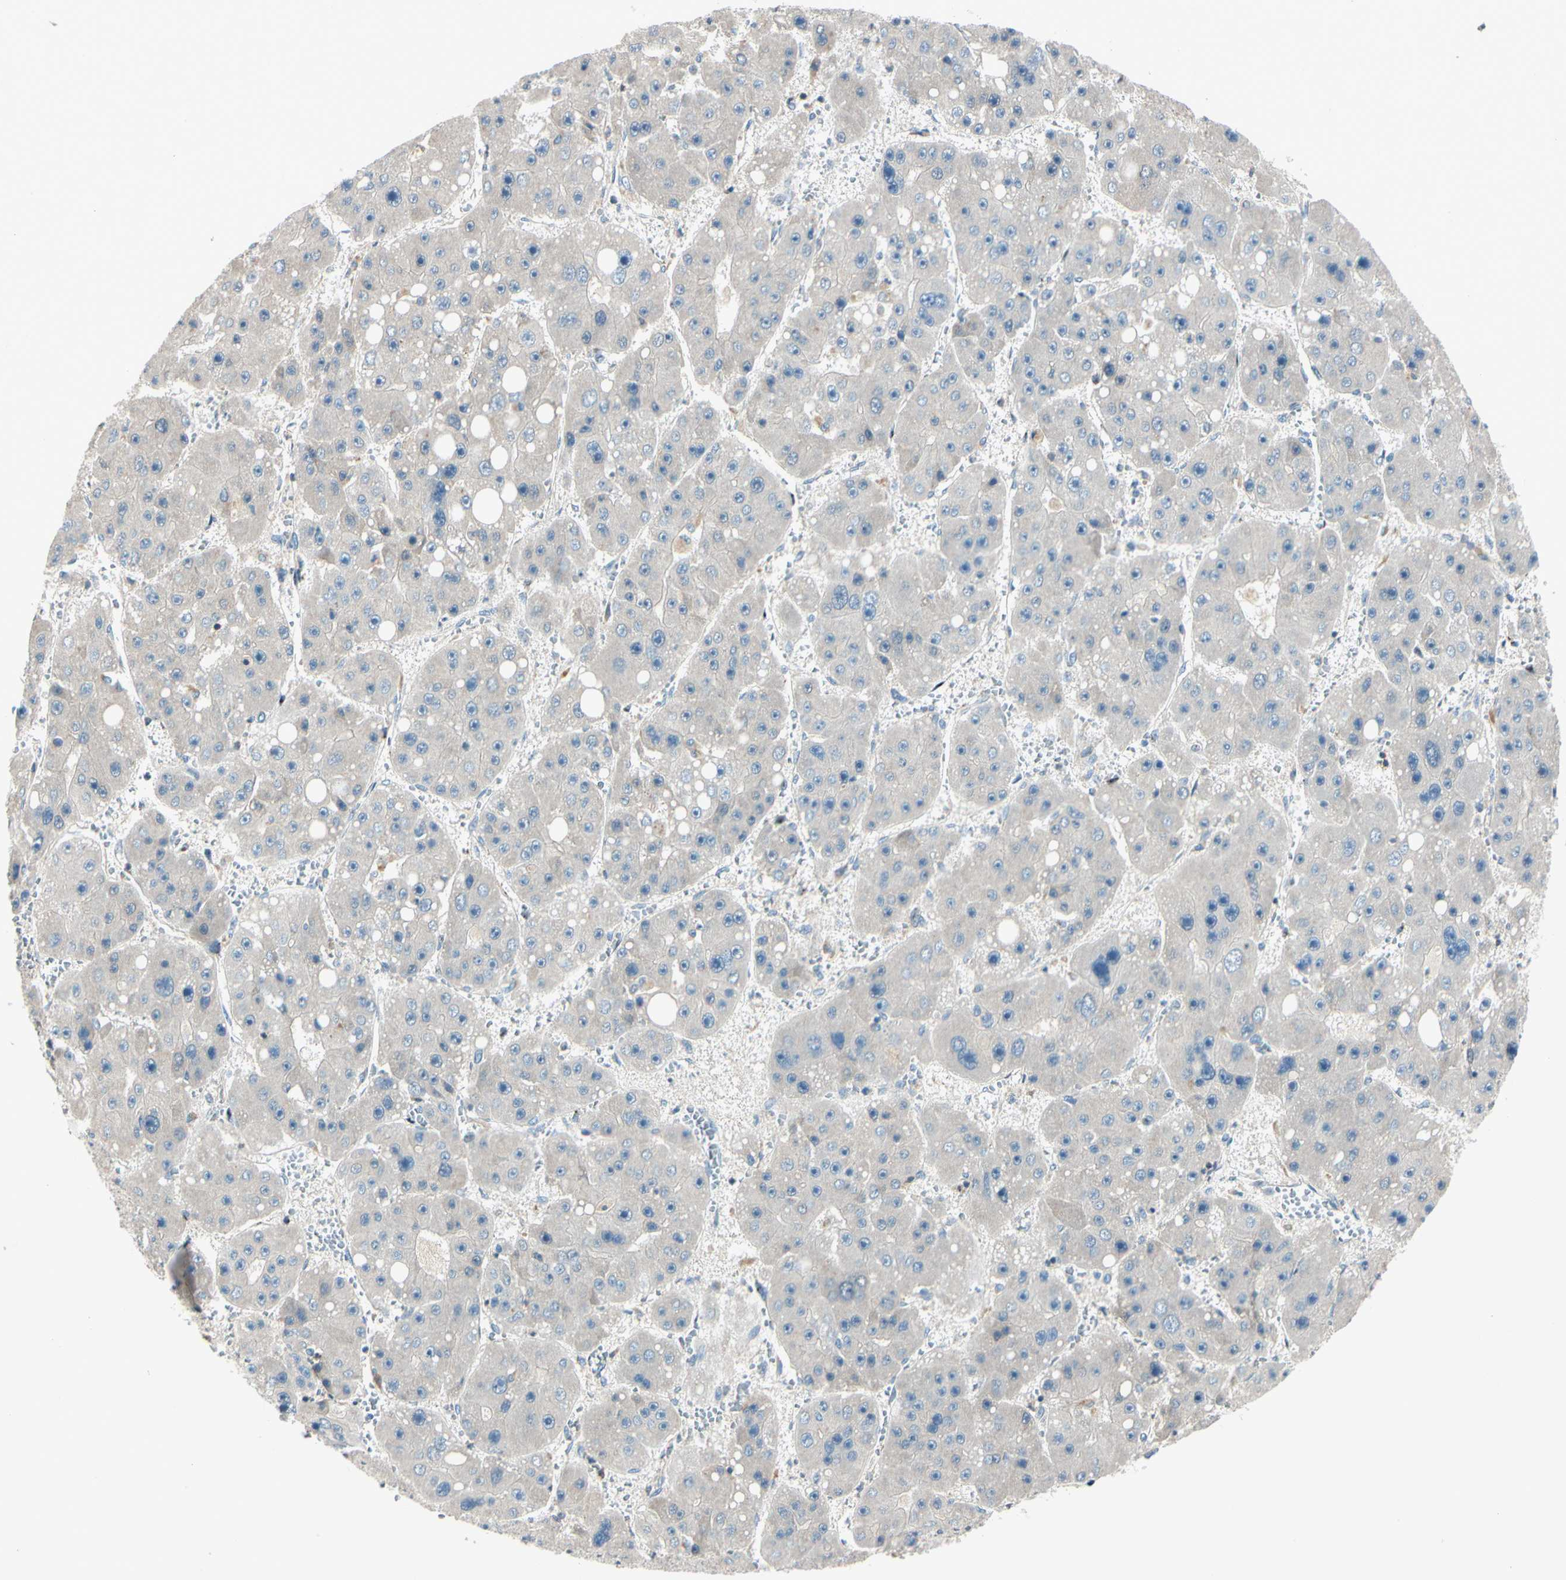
{"staining": {"intensity": "negative", "quantity": "none", "location": "none"}, "tissue": "liver cancer", "cell_type": "Tumor cells", "image_type": "cancer", "snomed": [{"axis": "morphology", "description": "Carcinoma, Hepatocellular, NOS"}, {"axis": "topography", "description": "Liver"}], "caption": "Tumor cells are negative for brown protein staining in liver cancer.", "gene": "CDH6", "patient": {"sex": "female", "age": 61}}